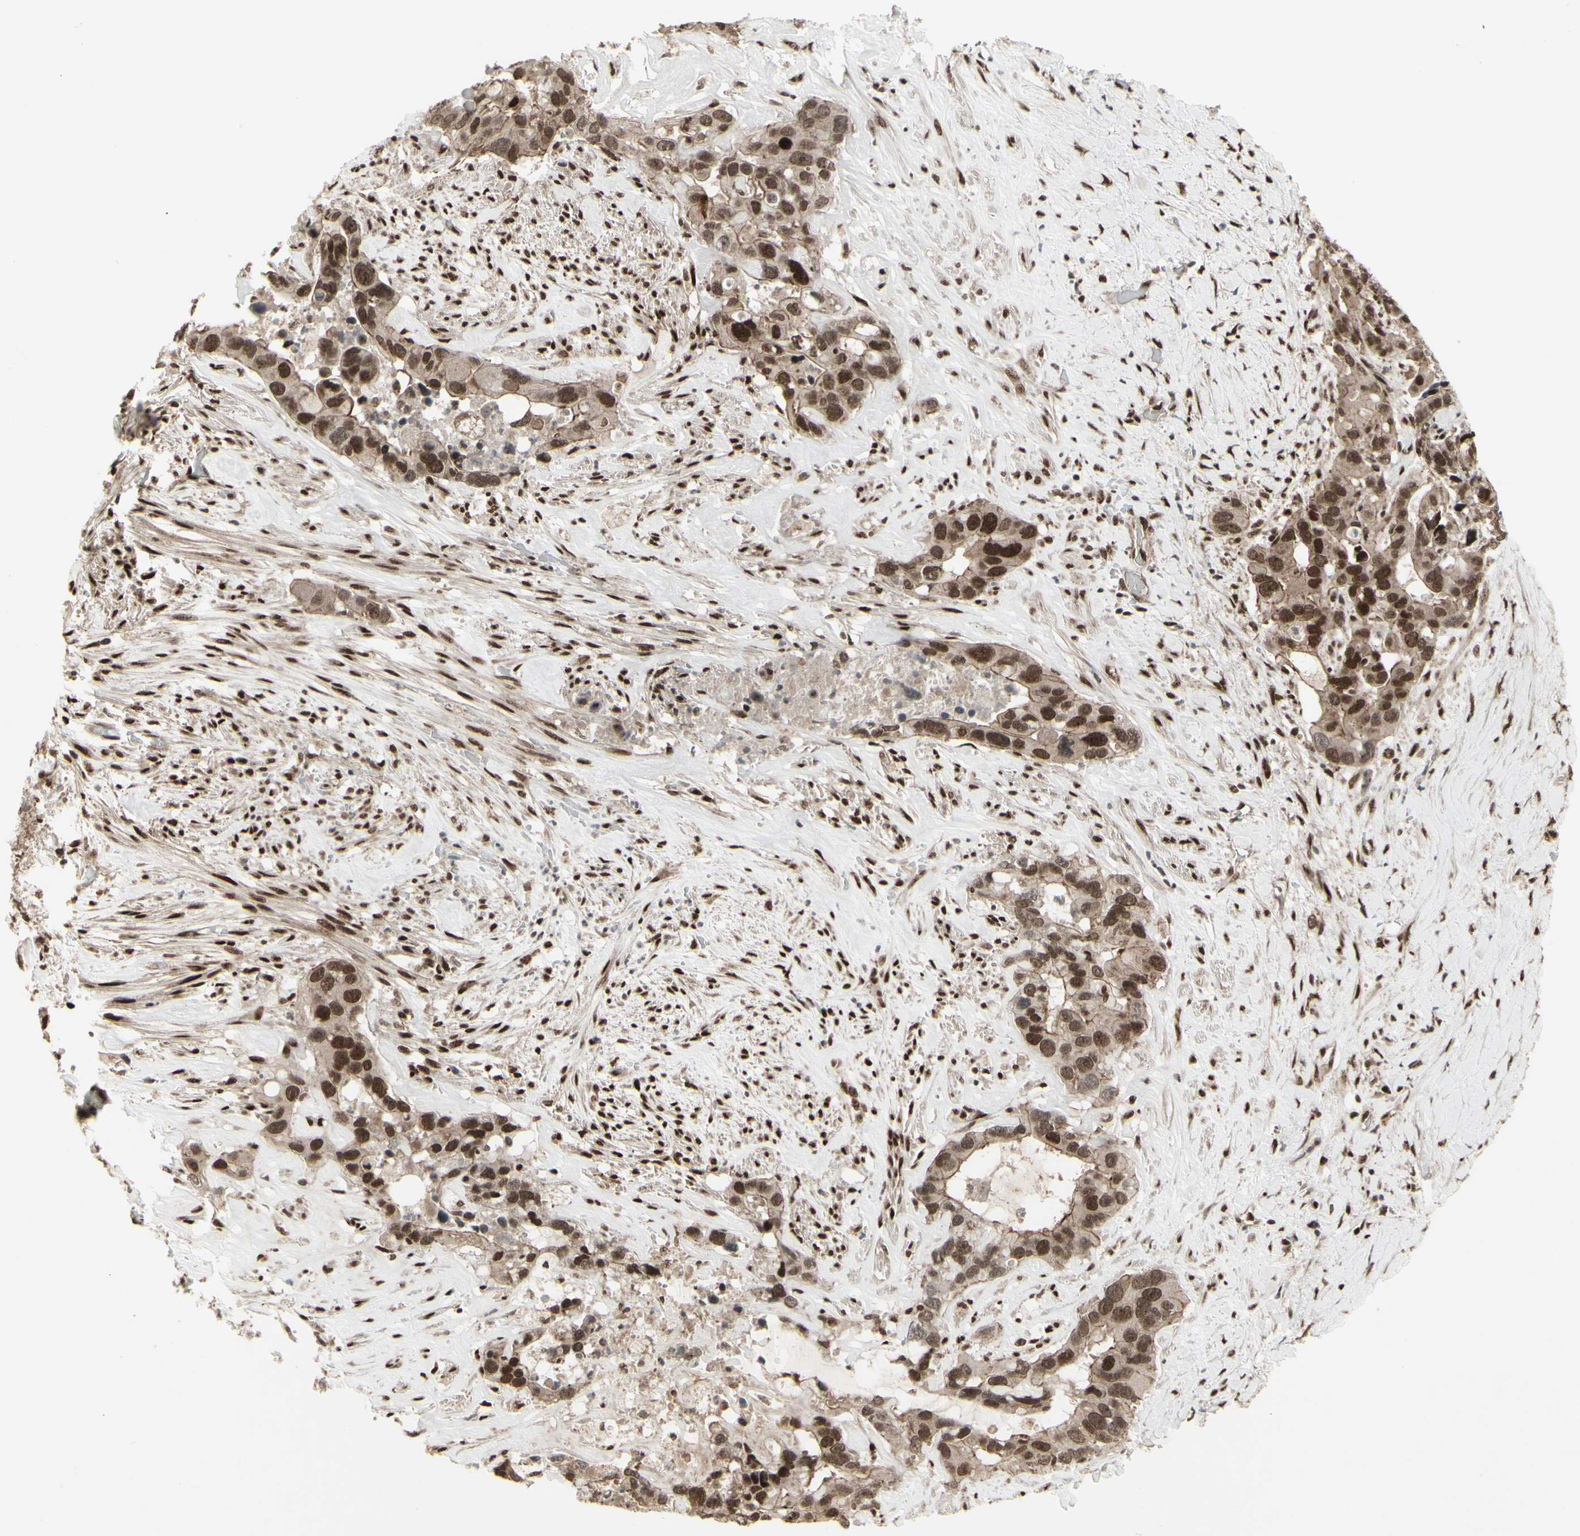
{"staining": {"intensity": "moderate", "quantity": ">75%", "location": "cytoplasmic/membranous,nuclear"}, "tissue": "liver cancer", "cell_type": "Tumor cells", "image_type": "cancer", "snomed": [{"axis": "morphology", "description": "Cholangiocarcinoma"}, {"axis": "topography", "description": "Liver"}], "caption": "A medium amount of moderate cytoplasmic/membranous and nuclear positivity is seen in approximately >75% of tumor cells in liver cancer (cholangiocarcinoma) tissue.", "gene": "CBX1", "patient": {"sex": "female", "age": 65}}